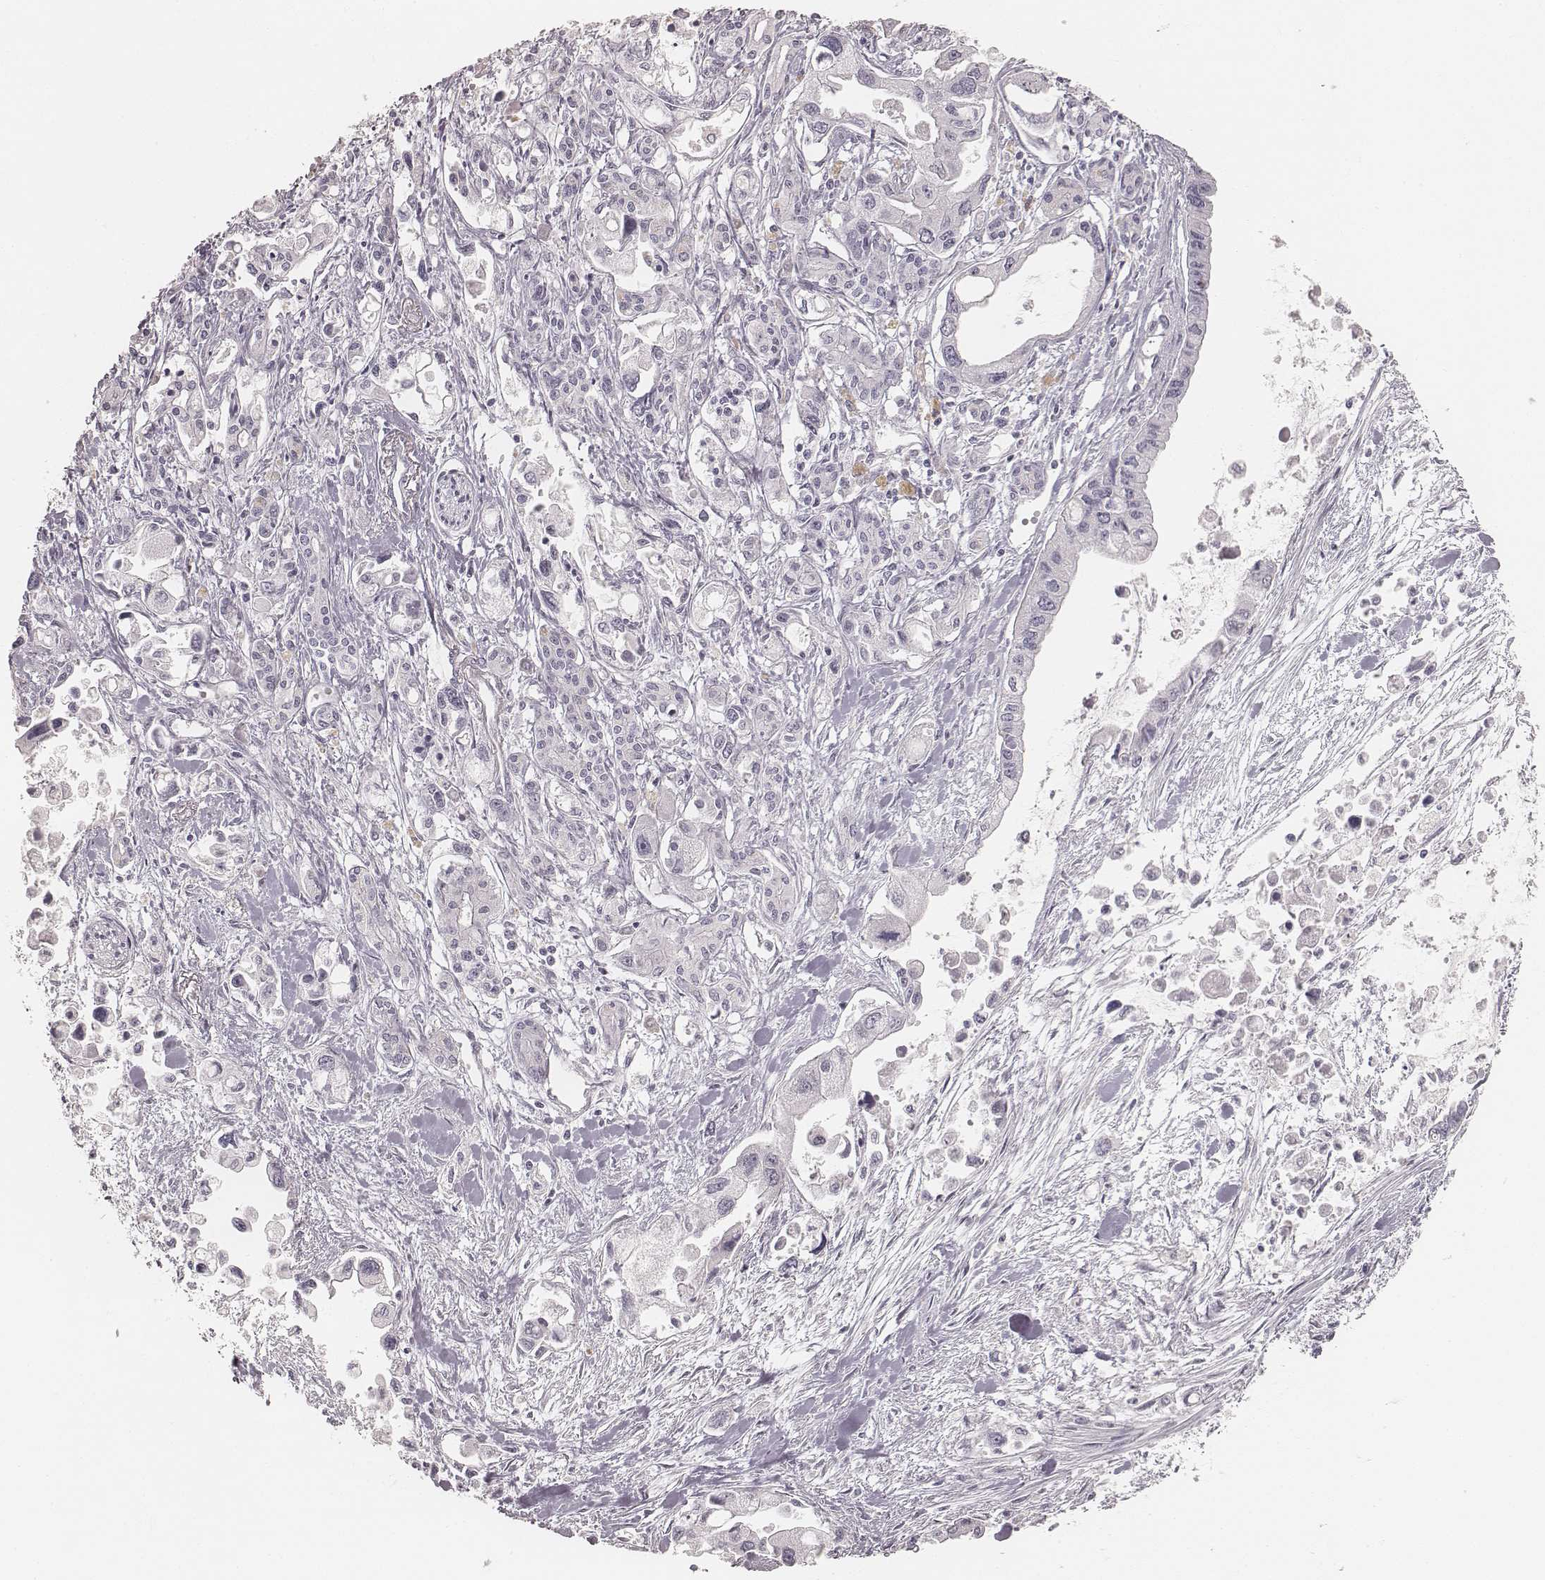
{"staining": {"intensity": "negative", "quantity": "none", "location": "none"}, "tissue": "pancreatic cancer", "cell_type": "Tumor cells", "image_type": "cancer", "snomed": [{"axis": "morphology", "description": "Adenocarcinoma, NOS"}, {"axis": "topography", "description": "Pancreas"}], "caption": "Immunohistochemical staining of human adenocarcinoma (pancreatic) demonstrates no significant staining in tumor cells. (DAB immunohistochemistry (IHC), high magnification).", "gene": "KRT72", "patient": {"sex": "female", "age": 61}}